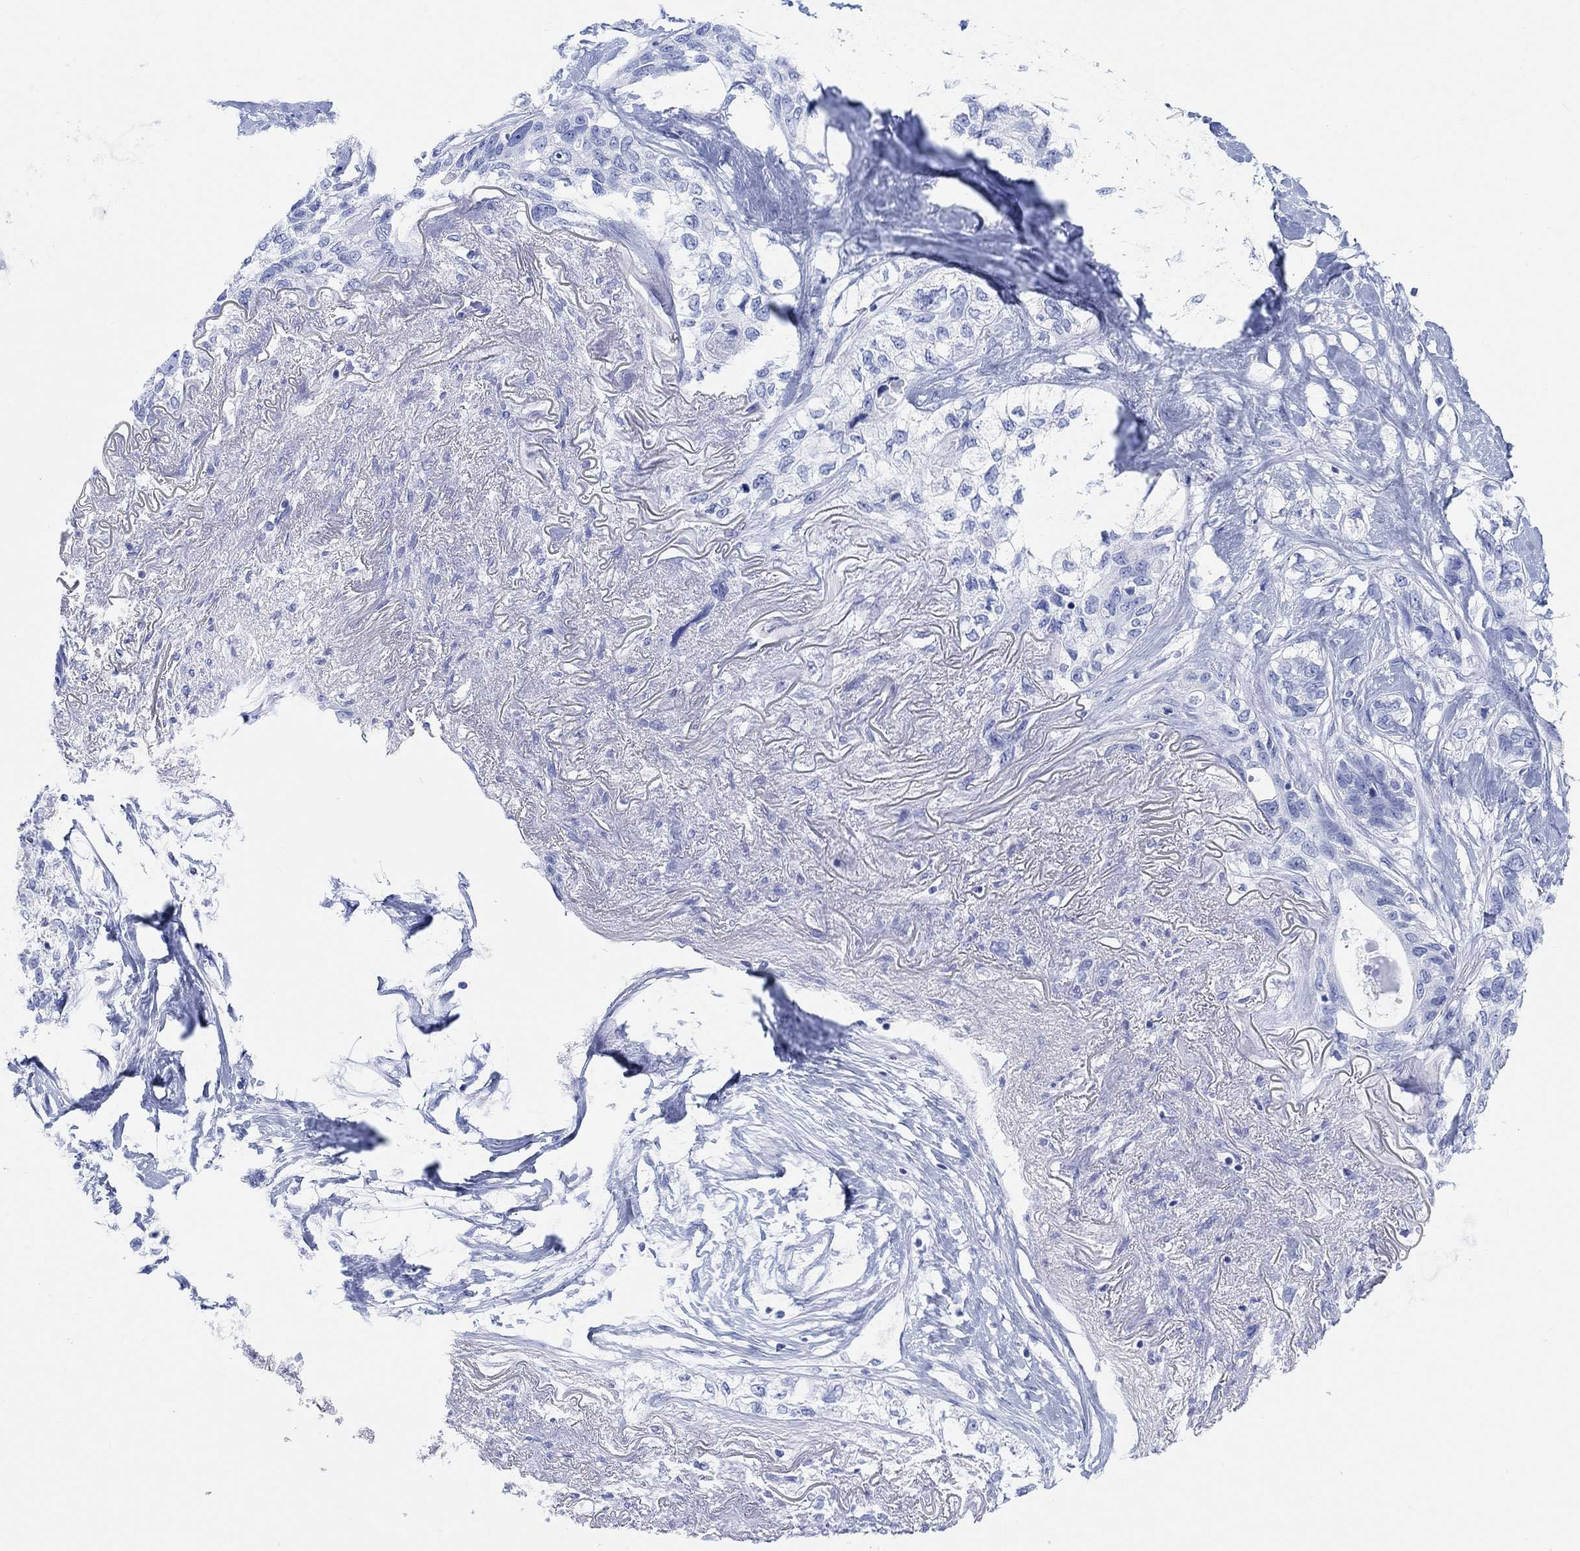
{"staining": {"intensity": "negative", "quantity": "none", "location": "none"}, "tissue": "lung cancer", "cell_type": "Tumor cells", "image_type": "cancer", "snomed": [{"axis": "morphology", "description": "Squamous cell carcinoma, NOS"}, {"axis": "topography", "description": "Lung"}], "caption": "Lung cancer was stained to show a protein in brown. There is no significant positivity in tumor cells.", "gene": "ANKRD33", "patient": {"sex": "female", "age": 70}}